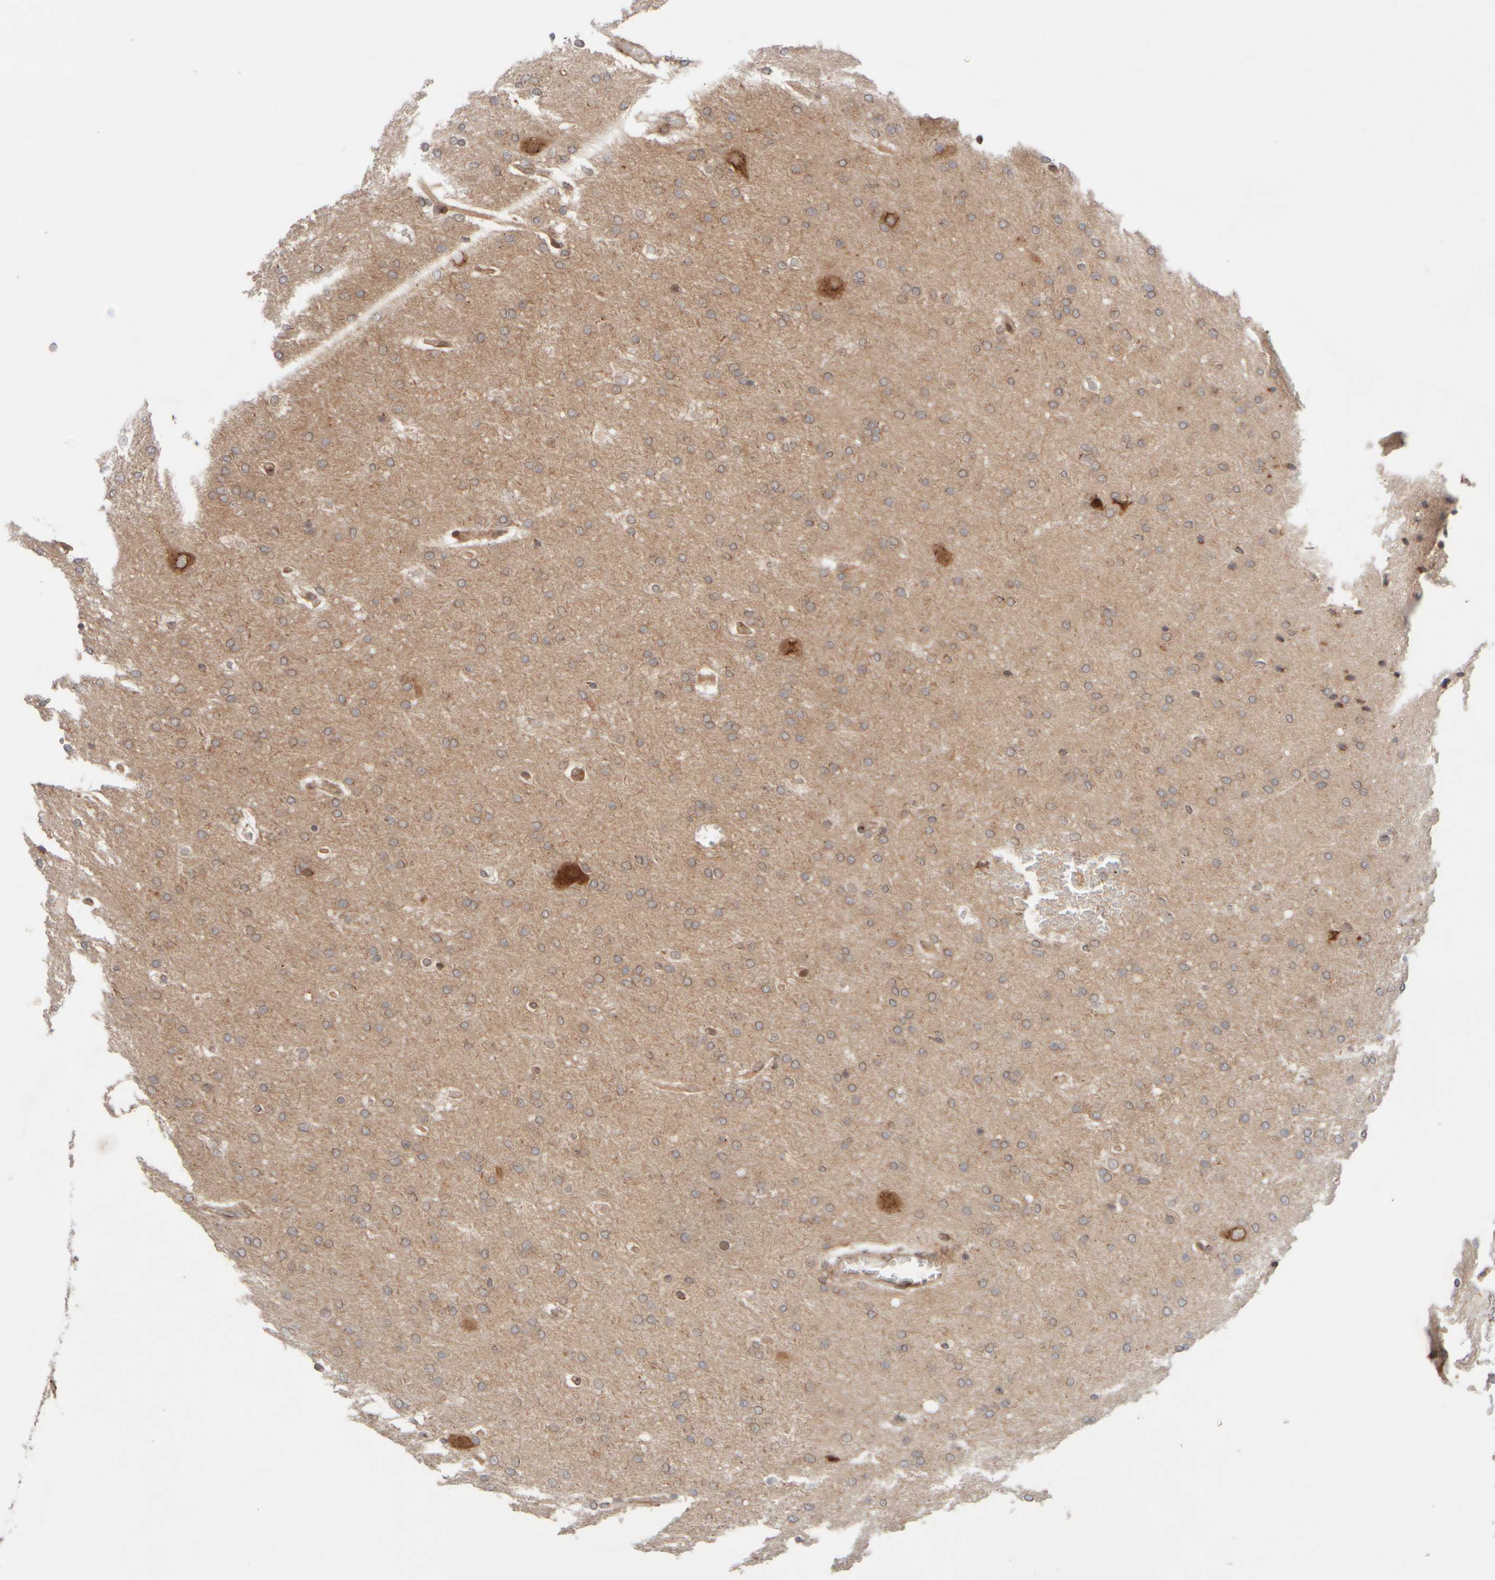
{"staining": {"intensity": "weak", "quantity": ">75%", "location": "cytoplasmic/membranous"}, "tissue": "glioma", "cell_type": "Tumor cells", "image_type": "cancer", "snomed": [{"axis": "morphology", "description": "Glioma, malignant, Low grade"}, {"axis": "topography", "description": "Brain"}], "caption": "There is low levels of weak cytoplasmic/membranous expression in tumor cells of glioma, as demonstrated by immunohistochemical staining (brown color).", "gene": "GCN1", "patient": {"sex": "female", "age": 37}}